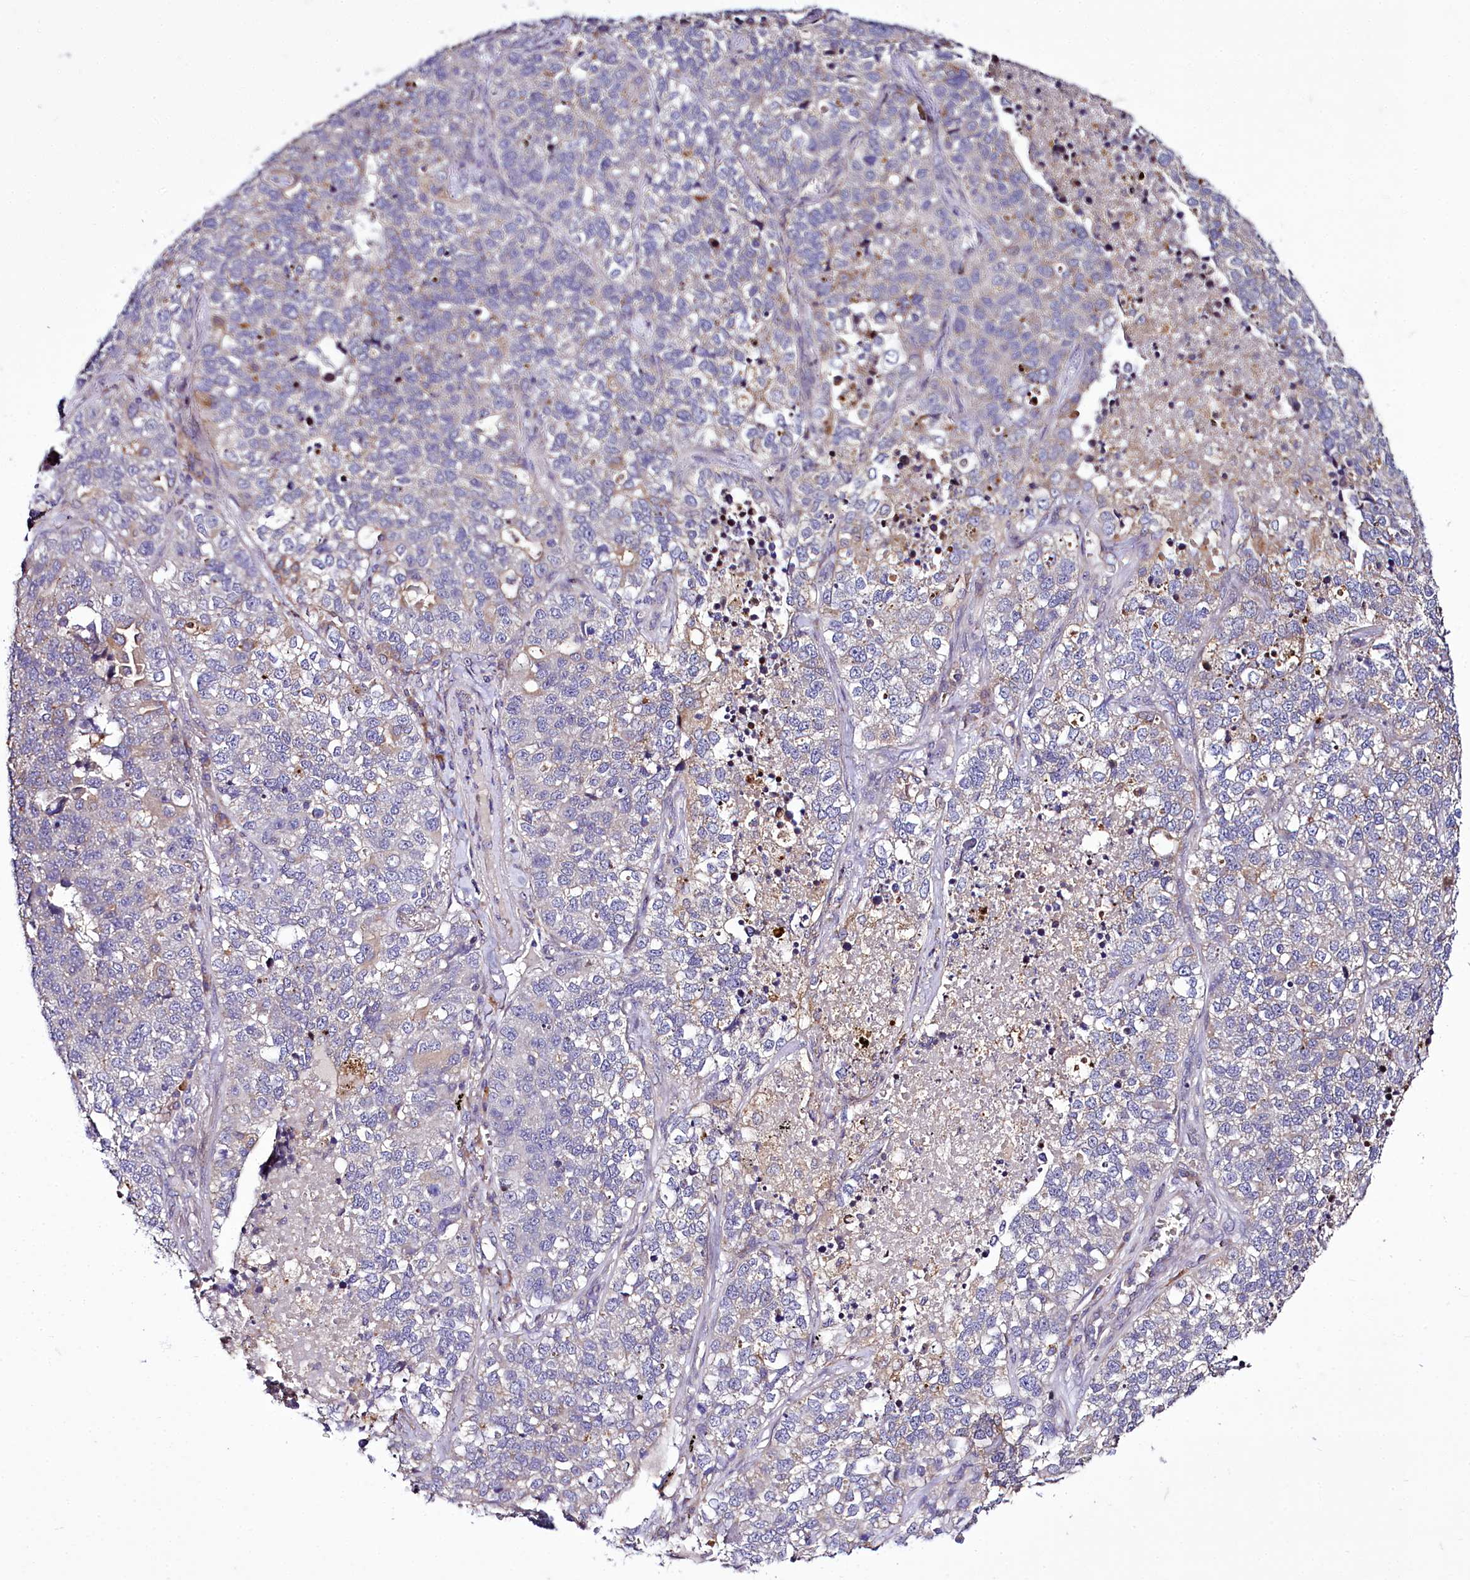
{"staining": {"intensity": "negative", "quantity": "none", "location": "none"}, "tissue": "lung cancer", "cell_type": "Tumor cells", "image_type": "cancer", "snomed": [{"axis": "morphology", "description": "Adenocarcinoma, NOS"}, {"axis": "topography", "description": "Lung"}], "caption": "The immunohistochemistry (IHC) image has no significant staining in tumor cells of lung cancer tissue.", "gene": "ZC3H12C", "patient": {"sex": "male", "age": 49}}